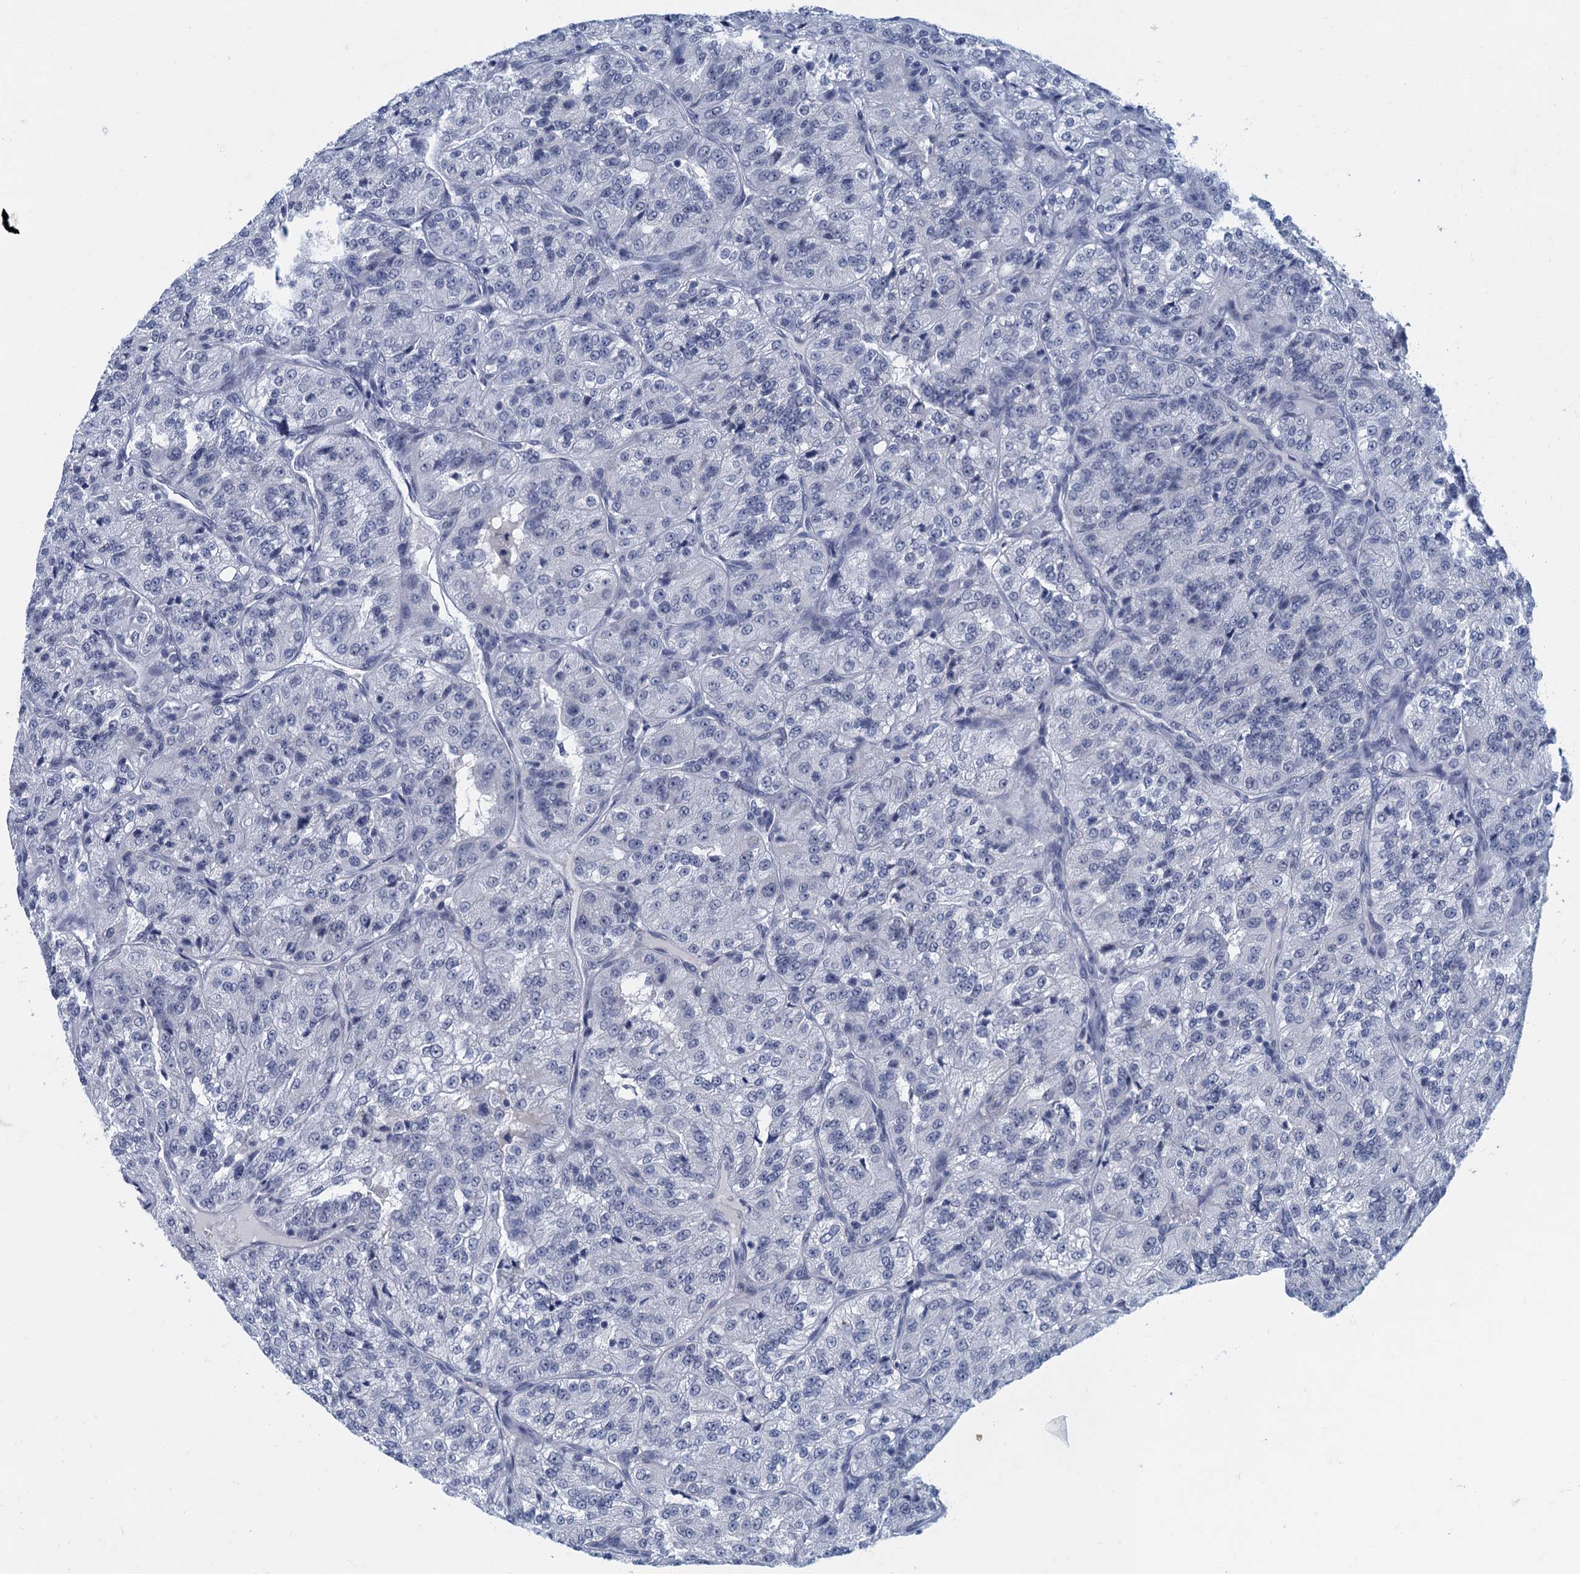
{"staining": {"intensity": "negative", "quantity": "none", "location": "none"}, "tissue": "renal cancer", "cell_type": "Tumor cells", "image_type": "cancer", "snomed": [{"axis": "morphology", "description": "Adenocarcinoma, NOS"}, {"axis": "topography", "description": "Kidney"}], "caption": "A high-resolution micrograph shows immunohistochemistry (IHC) staining of adenocarcinoma (renal), which demonstrates no significant positivity in tumor cells.", "gene": "ENSG00000131152", "patient": {"sex": "female", "age": 63}}